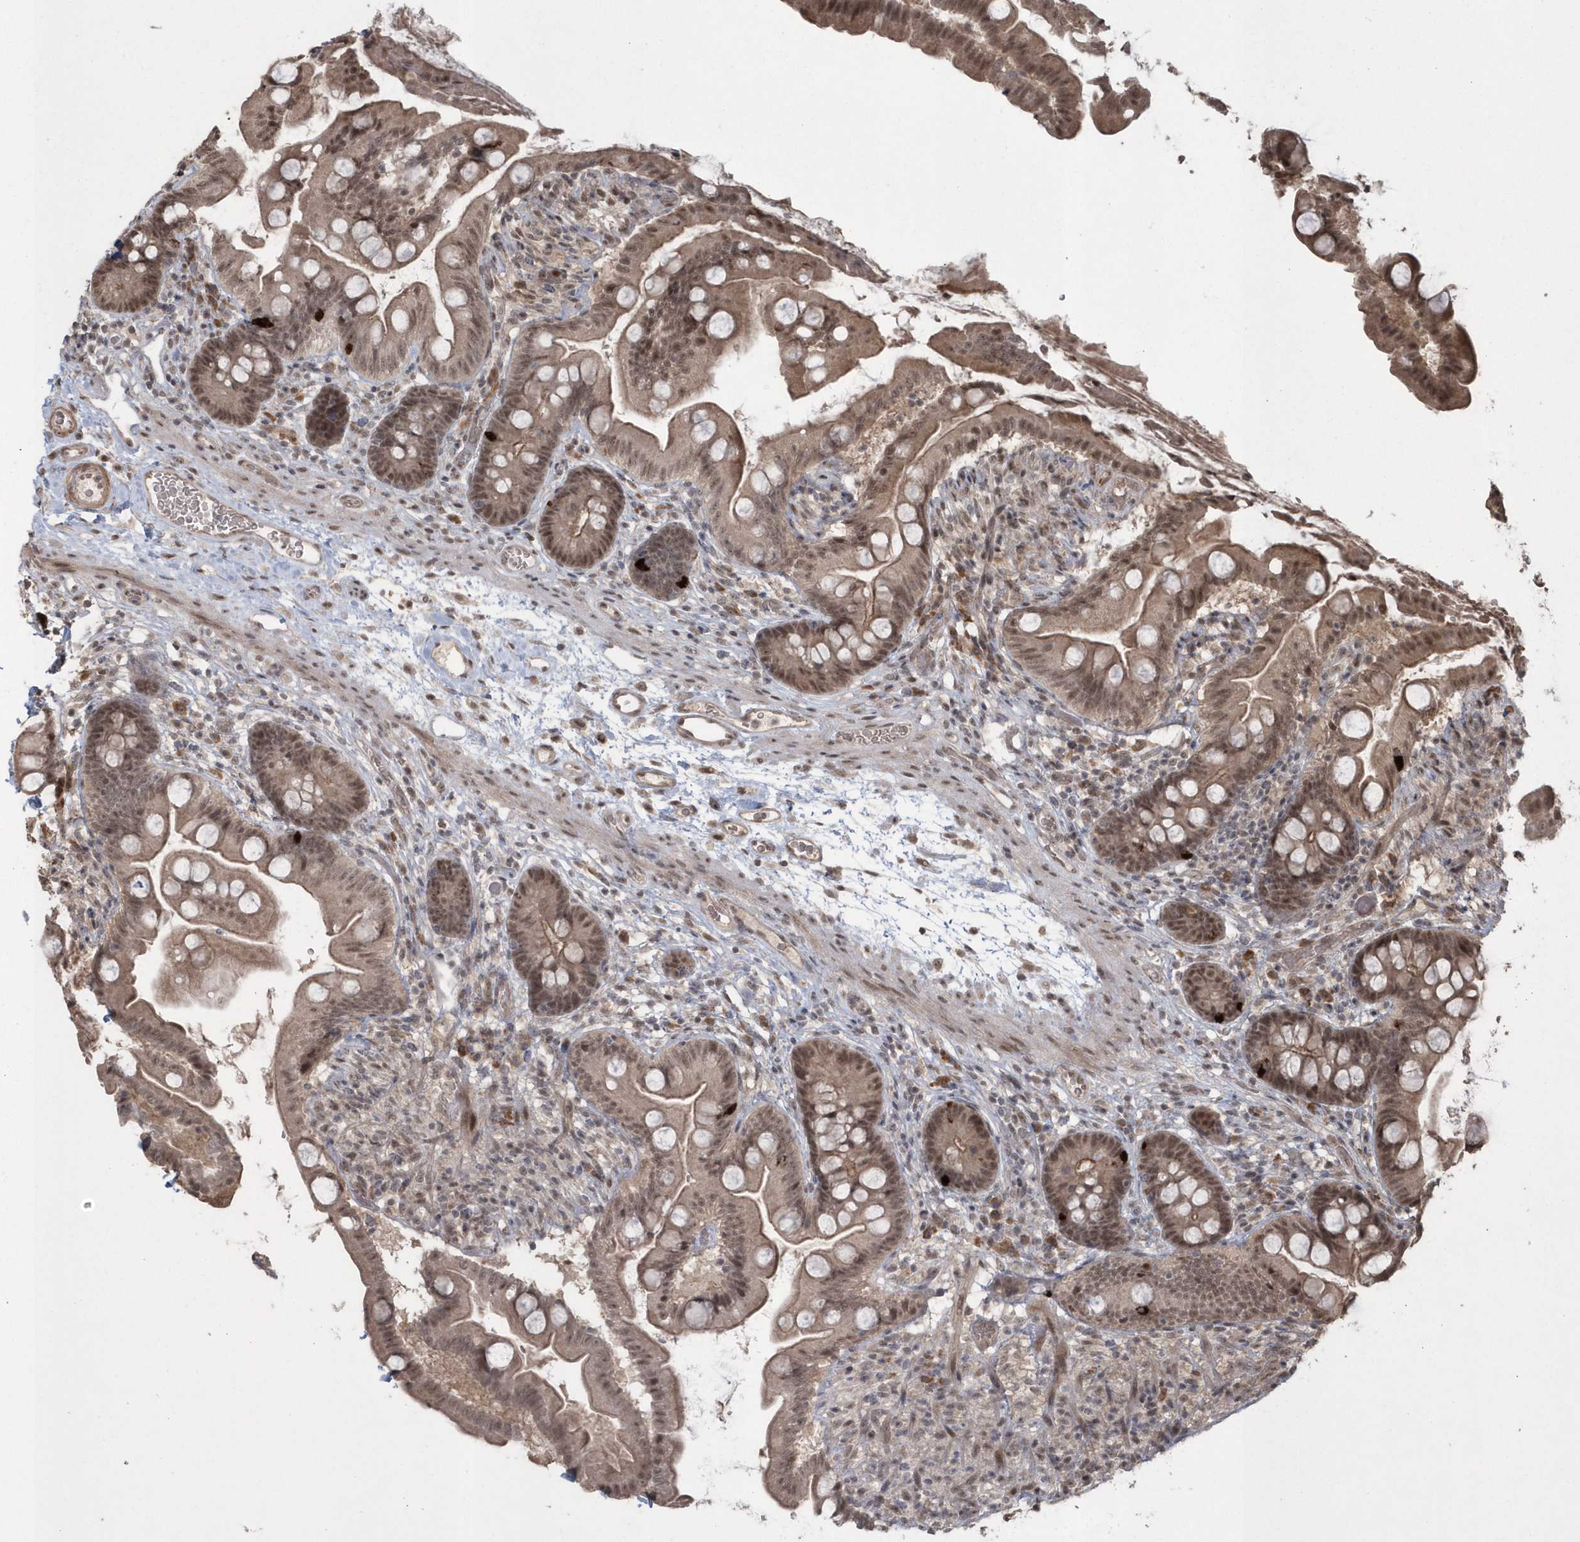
{"staining": {"intensity": "moderate", "quantity": ">75%", "location": "cytoplasmic/membranous,nuclear"}, "tissue": "small intestine", "cell_type": "Glandular cells", "image_type": "normal", "snomed": [{"axis": "morphology", "description": "Normal tissue, NOS"}, {"axis": "topography", "description": "Small intestine"}], "caption": "High-power microscopy captured an immunohistochemistry micrograph of normal small intestine, revealing moderate cytoplasmic/membranous,nuclear staining in approximately >75% of glandular cells.", "gene": "EPB41L4A", "patient": {"sex": "female", "age": 56}}